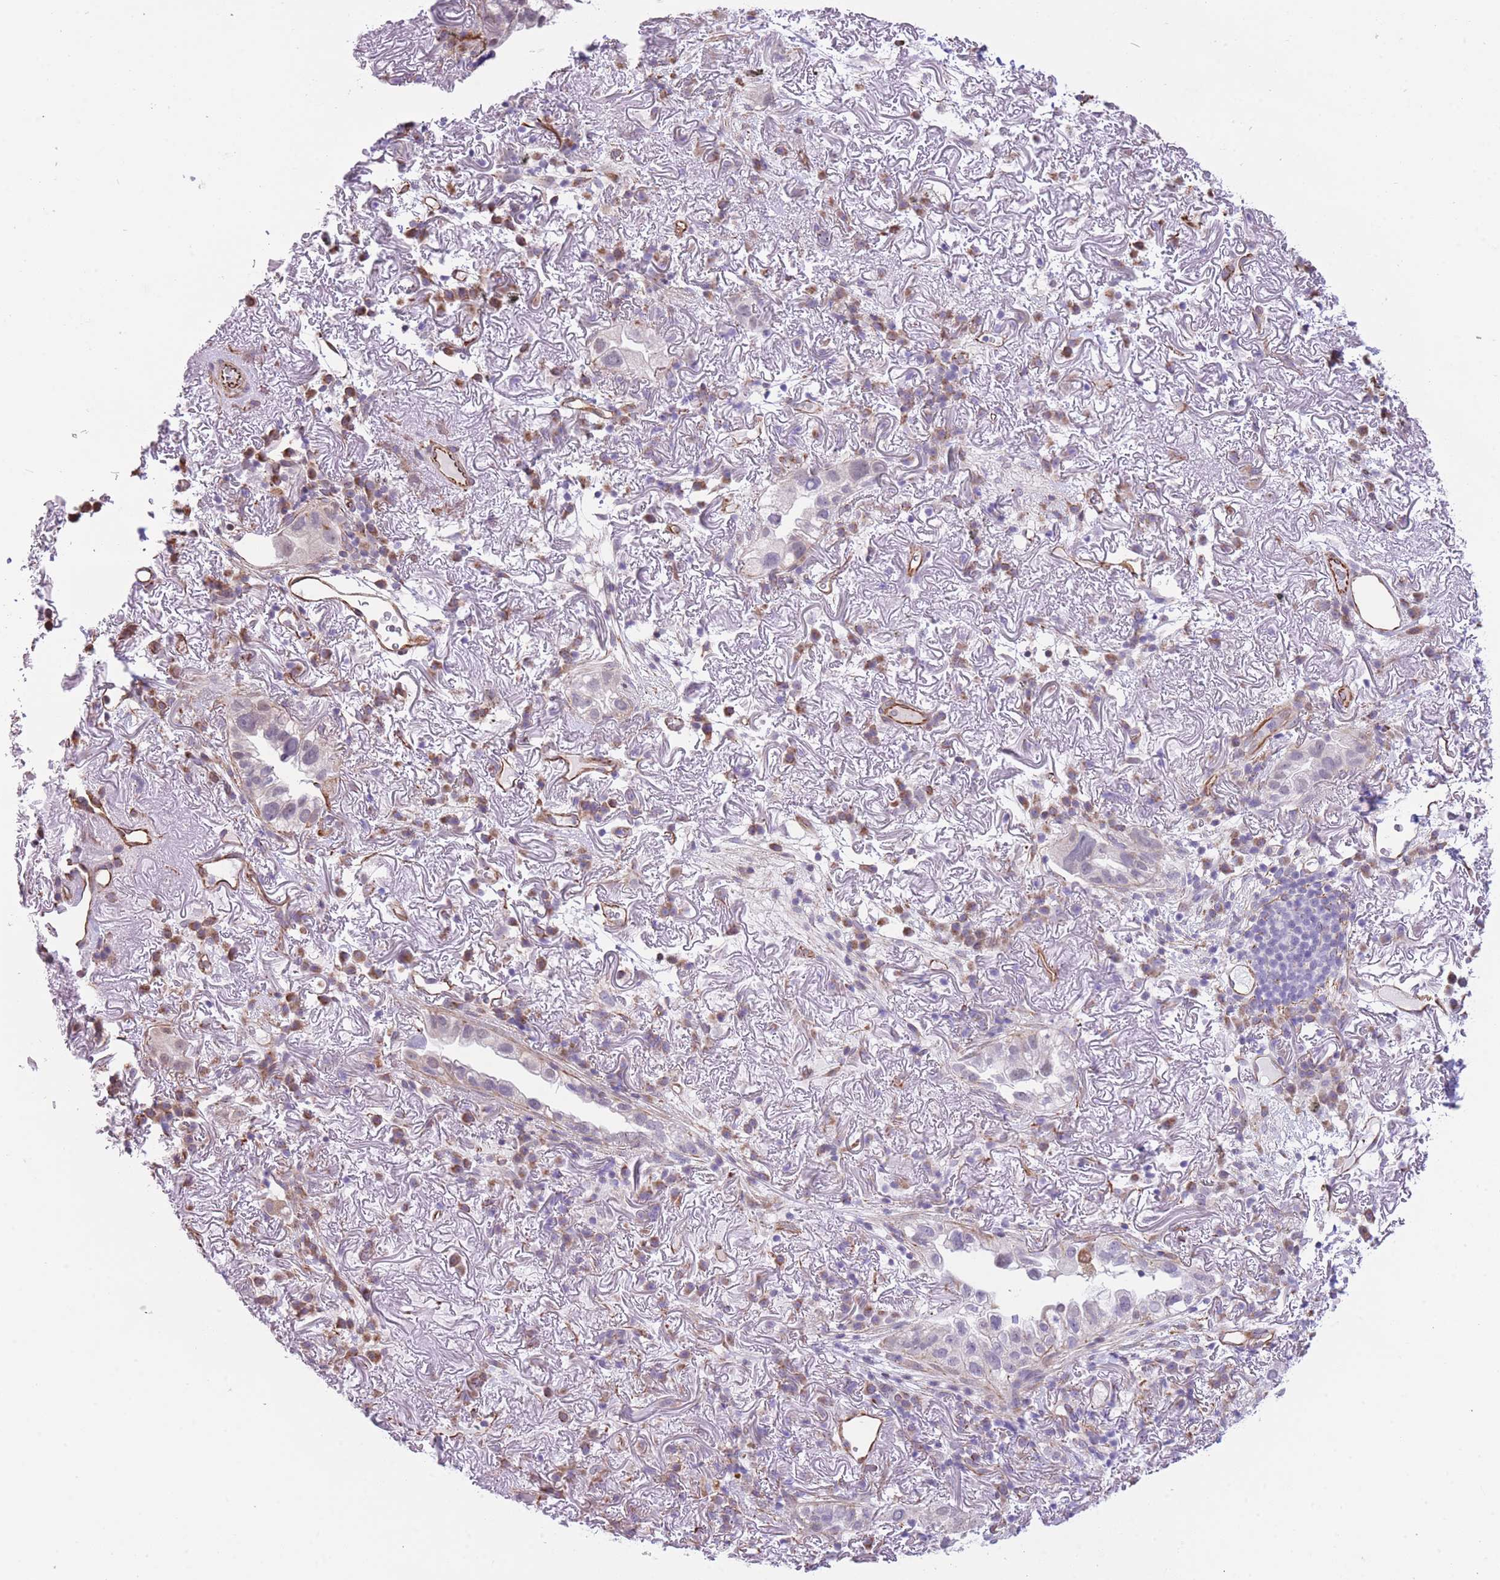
{"staining": {"intensity": "negative", "quantity": "none", "location": "none"}, "tissue": "lung cancer", "cell_type": "Tumor cells", "image_type": "cancer", "snomed": [{"axis": "morphology", "description": "Adenocarcinoma, NOS"}, {"axis": "topography", "description": "Lung"}], "caption": "A micrograph of human lung adenocarcinoma is negative for staining in tumor cells.", "gene": "PSG8", "patient": {"sex": "female", "age": 69}}